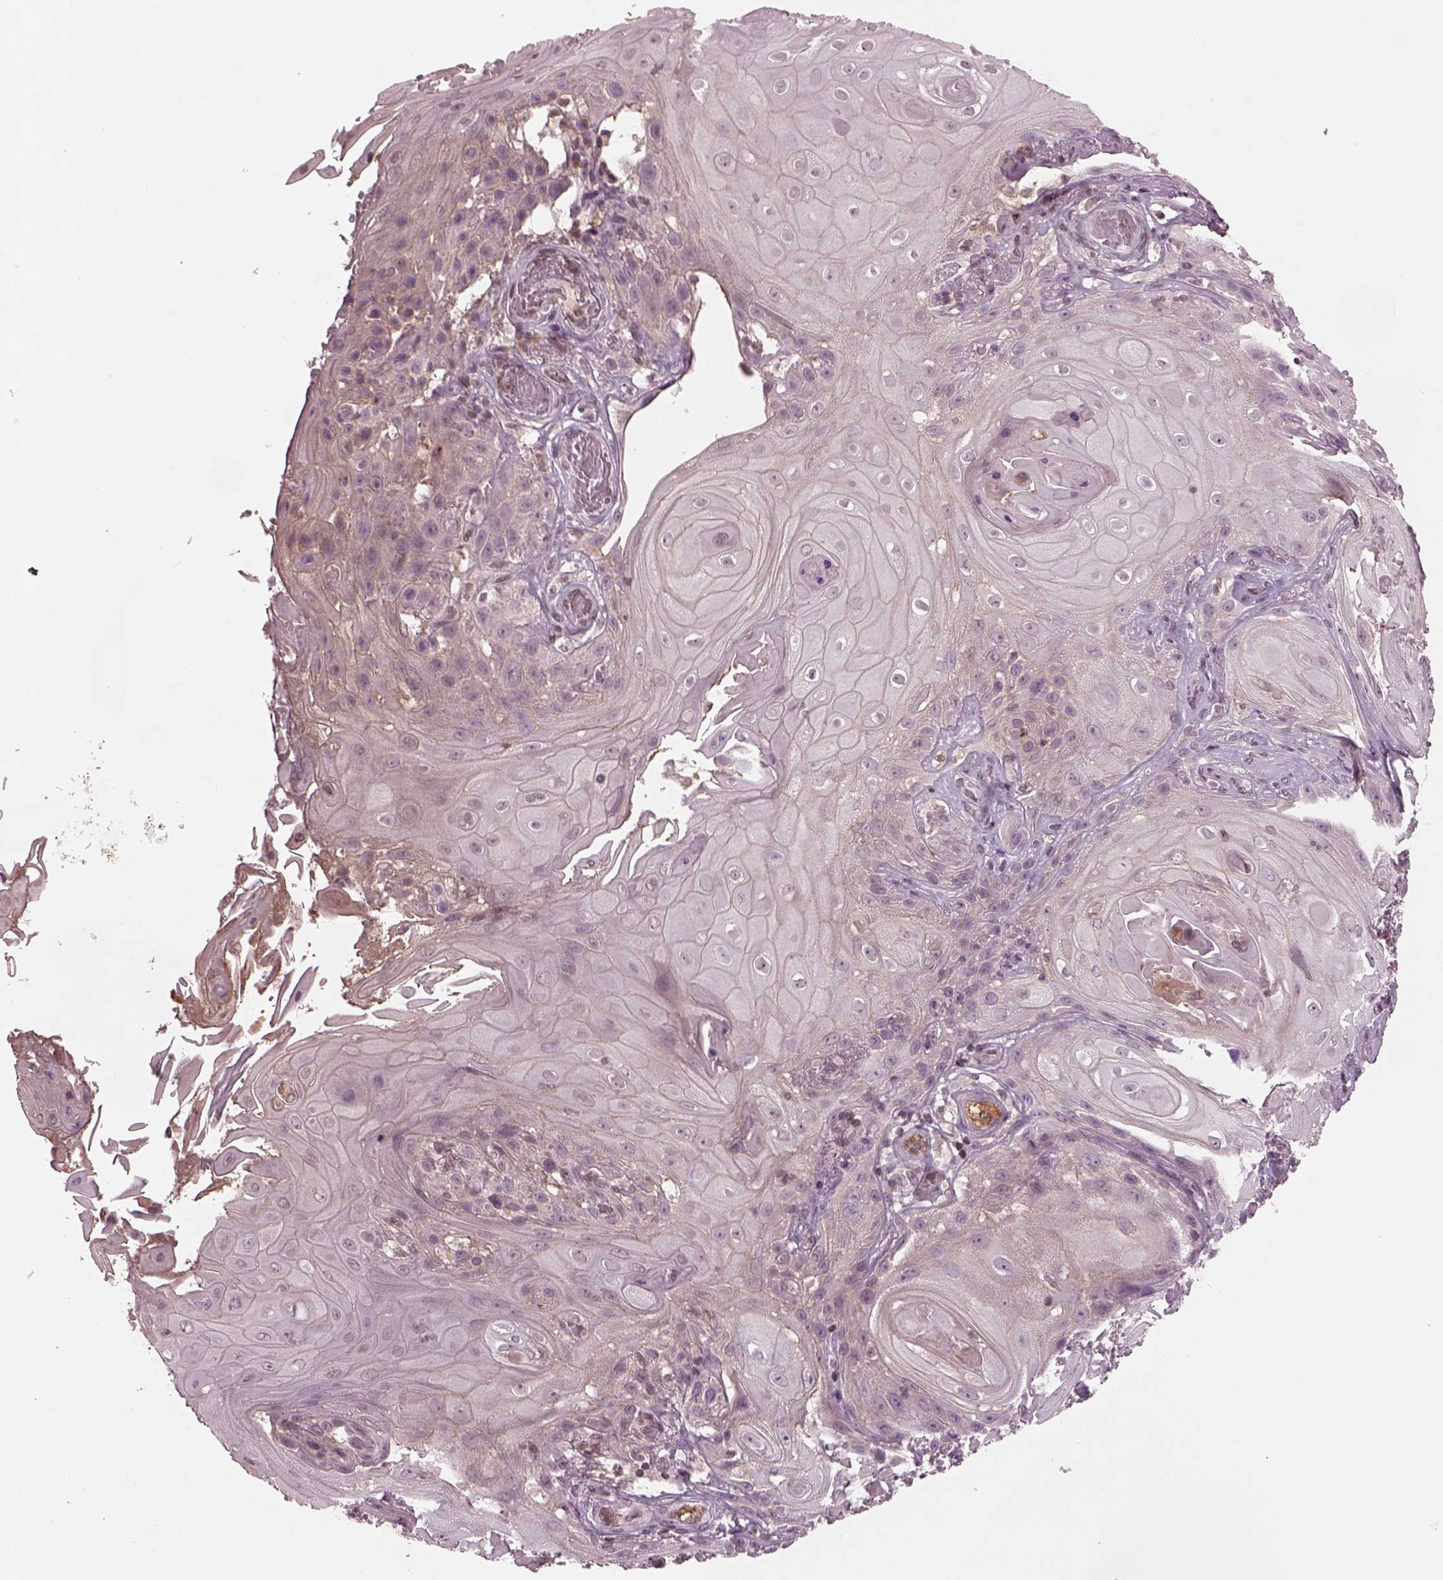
{"staining": {"intensity": "negative", "quantity": "none", "location": "none"}, "tissue": "skin cancer", "cell_type": "Tumor cells", "image_type": "cancer", "snomed": [{"axis": "morphology", "description": "Squamous cell carcinoma, NOS"}, {"axis": "topography", "description": "Skin"}], "caption": "This is an IHC image of human skin squamous cell carcinoma. There is no staining in tumor cells.", "gene": "PTX4", "patient": {"sex": "male", "age": 62}}